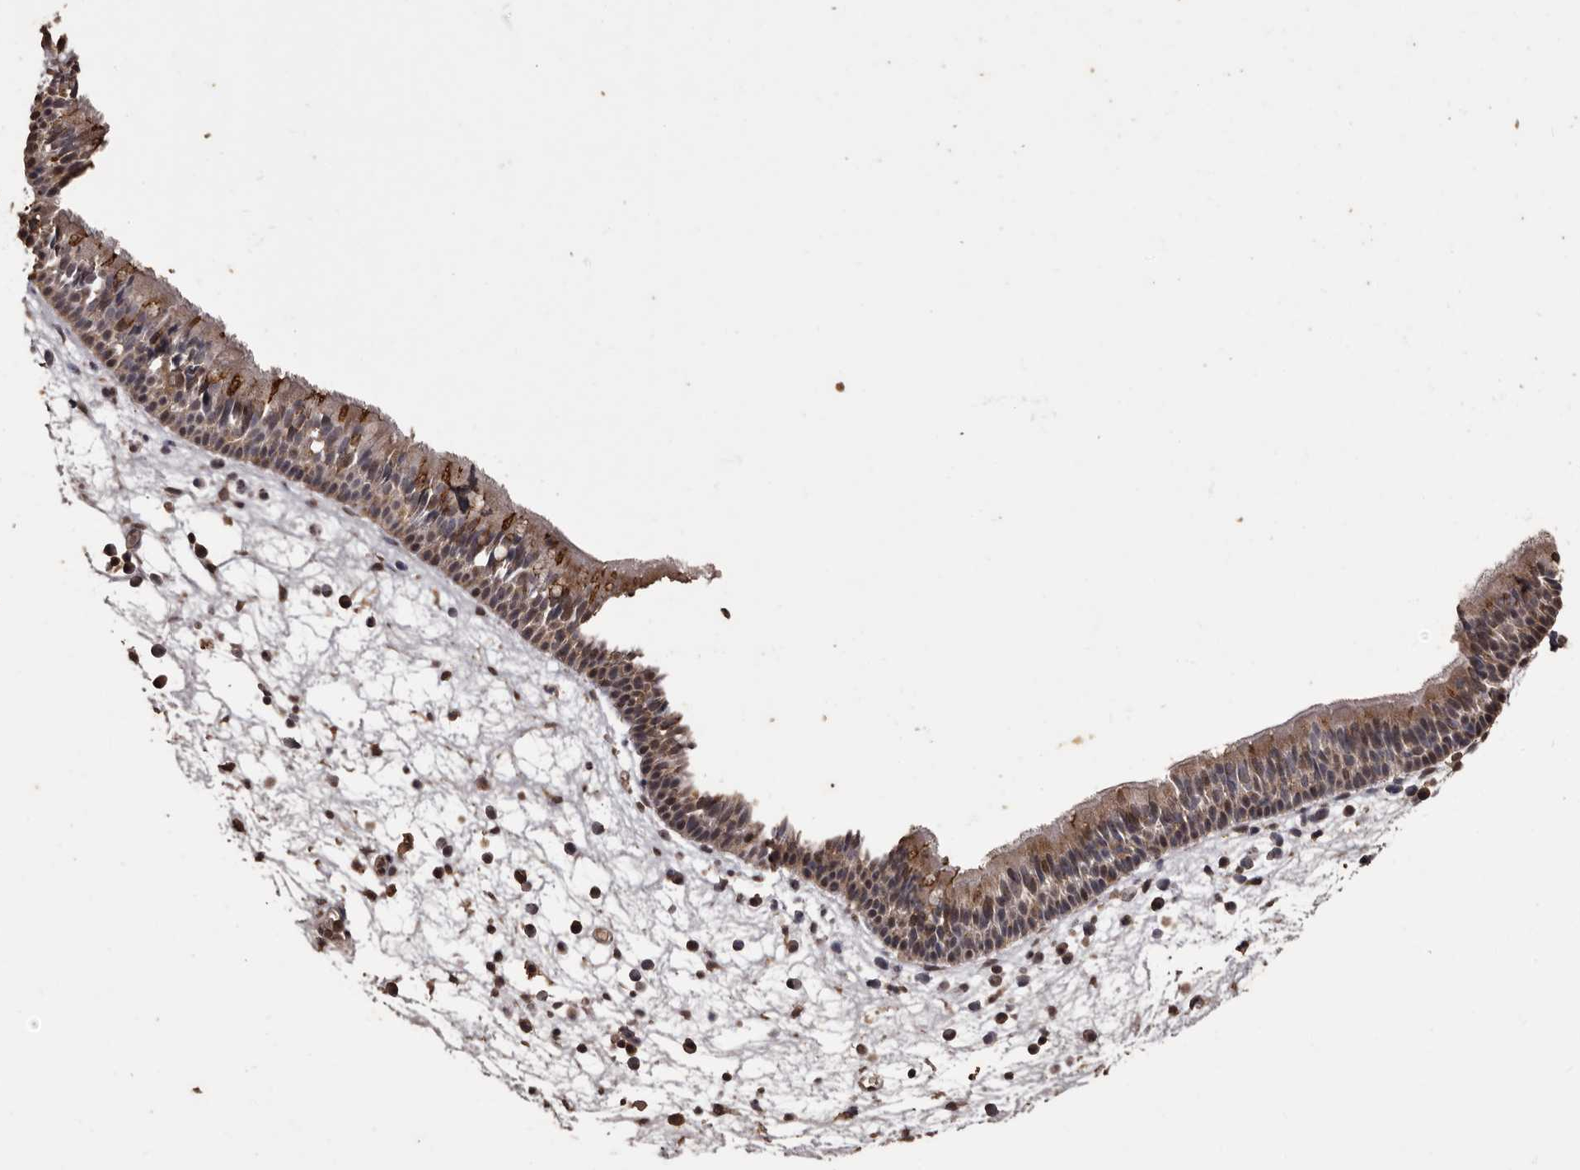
{"staining": {"intensity": "moderate", "quantity": ">75%", "location": "cytoplasmic/membranous"}, "tissue": "nasopharynx", "cell_type": "Respiratory epithelial cells", "image_type": "normal", "snomed": [{"axis": "morphology", "description": "Normal tissue, NOS"}, {"axis": "morphology", "description": "Inflammation, NOS"}, {"axis": "morphology", "description": "Malignant melanoma, Metastatic site"}, {"axis": "topography", "description": "Nasopharynx"}], "caption": "Immunohistochemistry (IHC) histopathology image of benign nasopharynx stained for a protein (brown), which displays medium levels of moderate cytoplasmic/membranous expression in about >75% of respiratory epithelial cells.", "gene": "NAV1", "patient": {"sex": "male", "age": 70}}